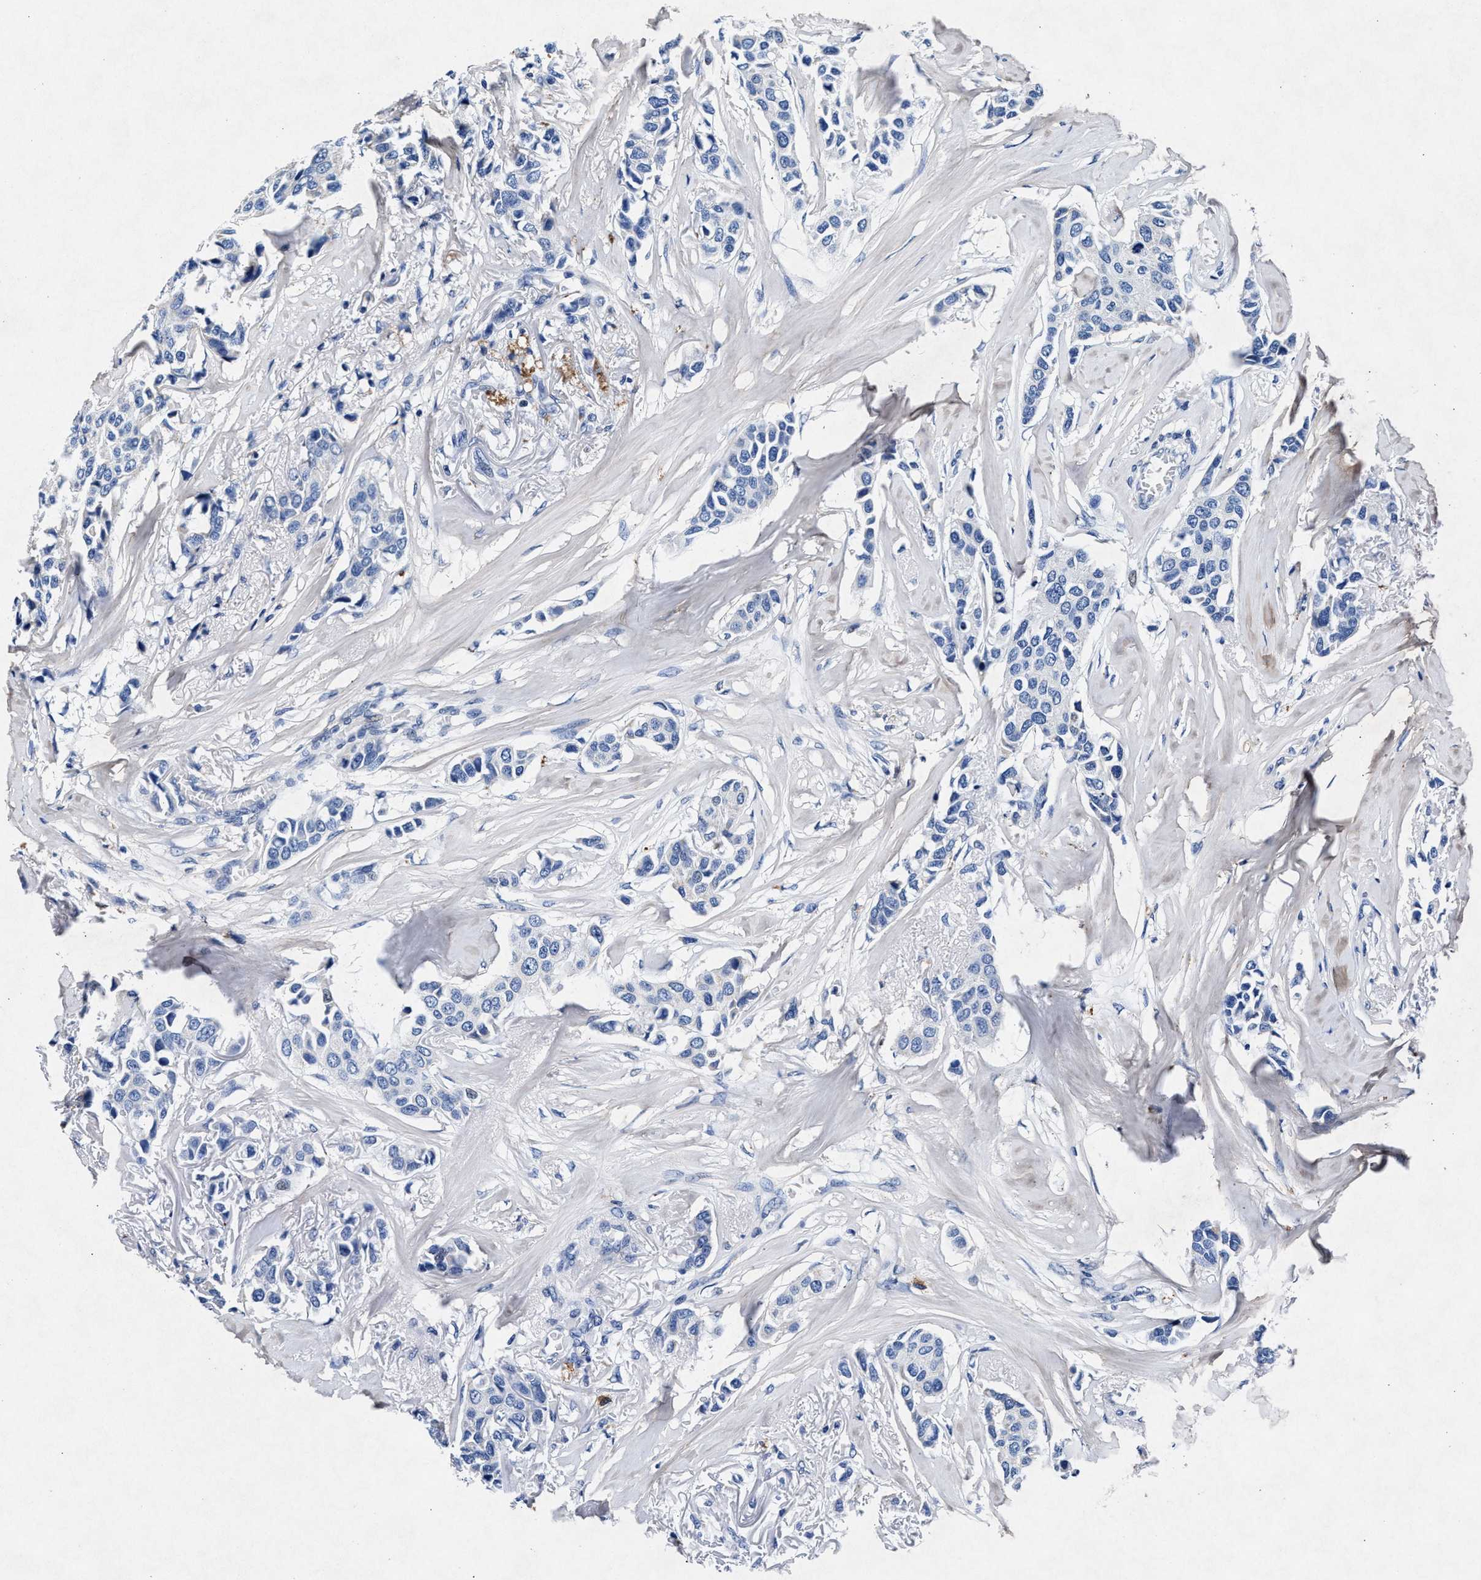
{"staining": {"intensity": "negative", "quantity": "none", "location": "none"}, "tissue": "breast cancer", "cell_type": "Tumor cells", "image_type": "cancer", "snomed": [{"axis": "morphology", "description": "Duct carcinoma"}, {"axis": "topography", "description": "Breast"}], "caption": "IHC micrograph of breast intraductal carcinoma stained for a protein (brown), which demonstrates no staining in tumor cells.", "gene": "MAP6", "patient": {"sex": "female", "age": 80}}